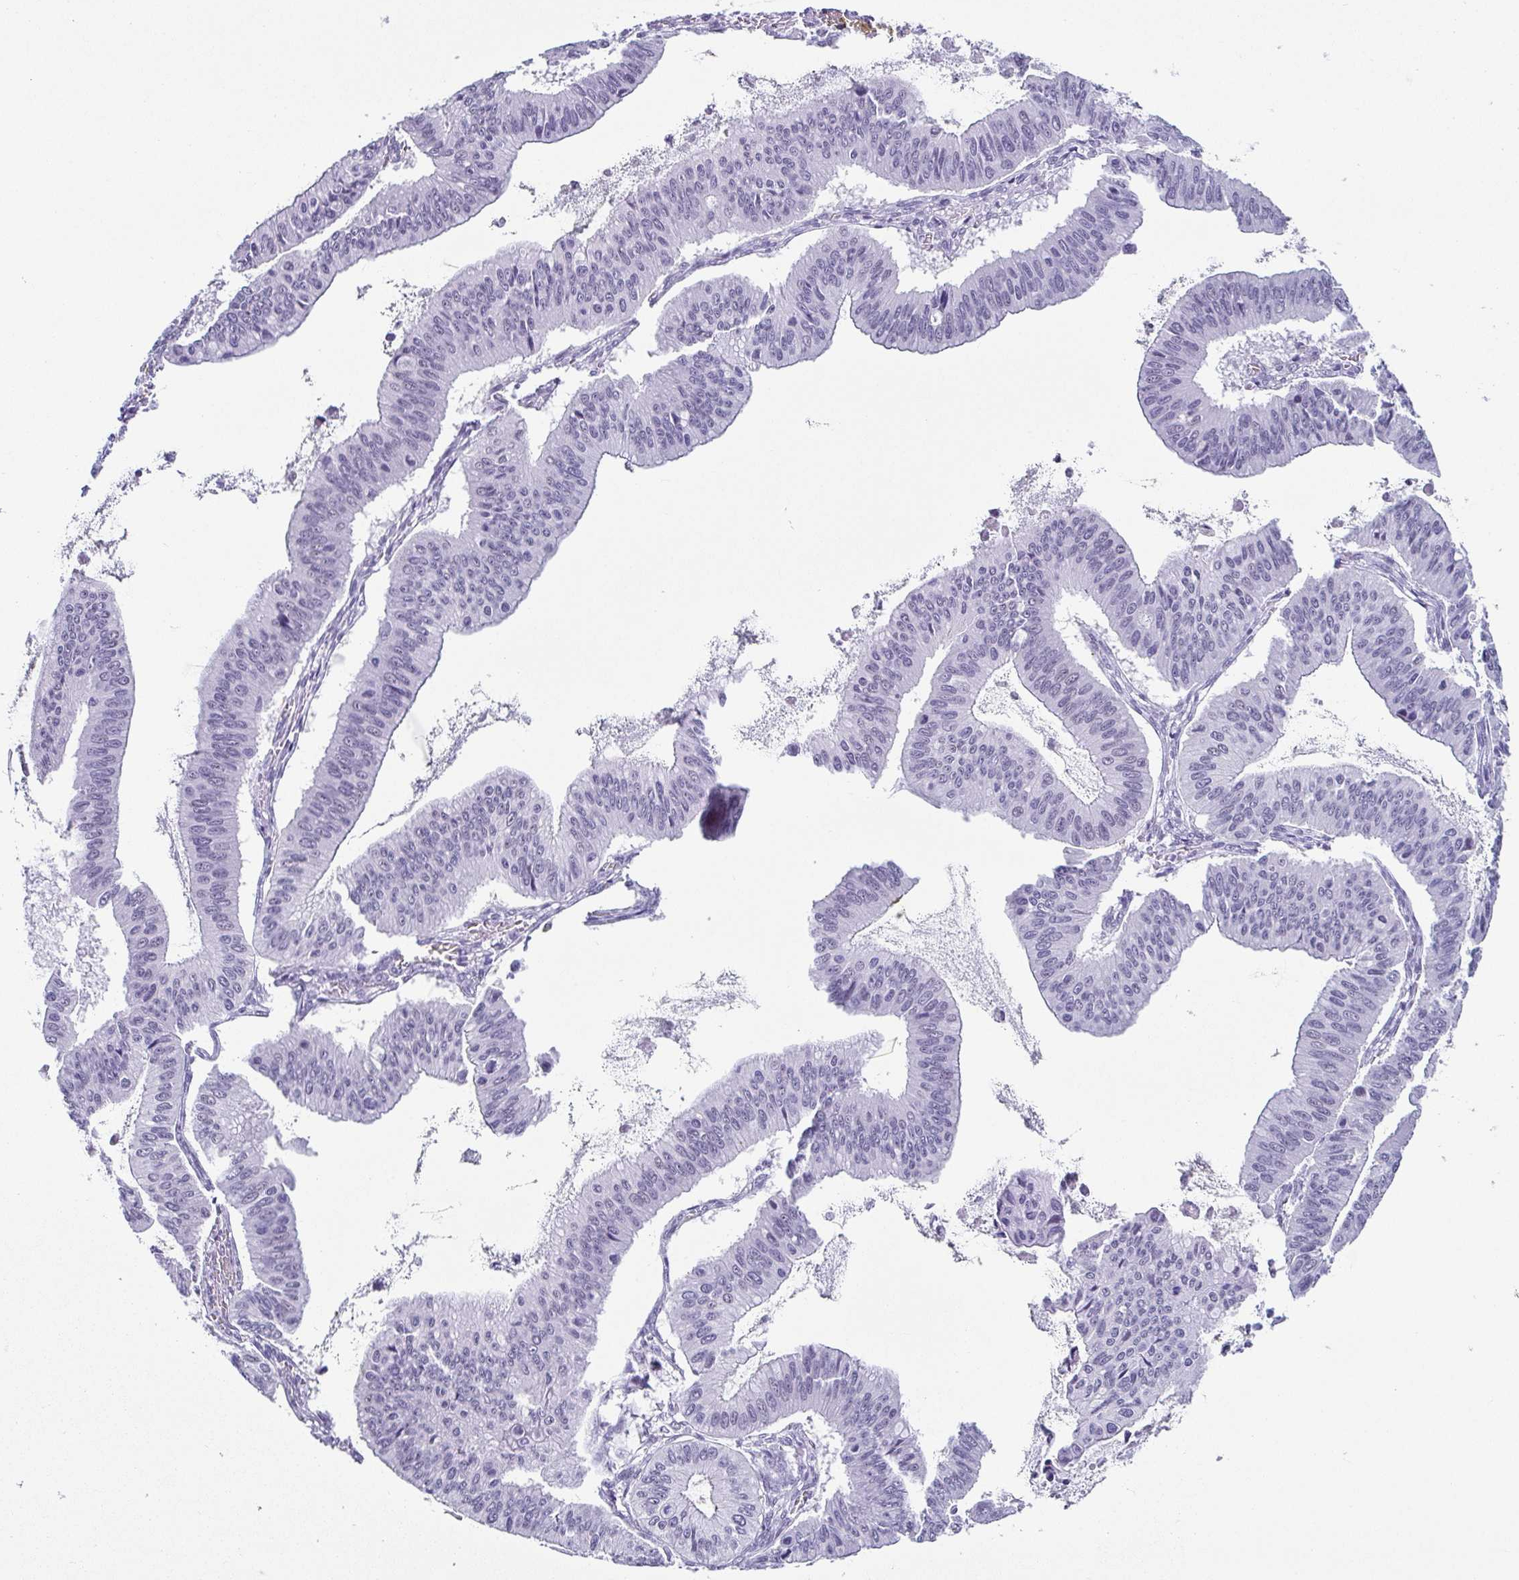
{"staining": {"intensity": "negative", "quantity": "none", "location": "none"}, "tissue": "ovarian cancer", "cell_type": "Tumor cells", "image_type": "cancer", "snomed": [{"axis": "morphology", "description": "Cystadenocarcinoma, mucinous, NOS"}, {"axis": "topography", "description": "Ovary"}], "caption": "Photomicrograph shows no significant protein staining in tumor cells of ovarian mucinous cystadenocarcinoma. Brightfield microscopy of IHC stained with DAB (3,3'-diaminobenzidine) (brown) and hematoxylin (blue), captured at high magnification.", "gene": "ESX1", "patient": {"sex": "female", "age": 72}}